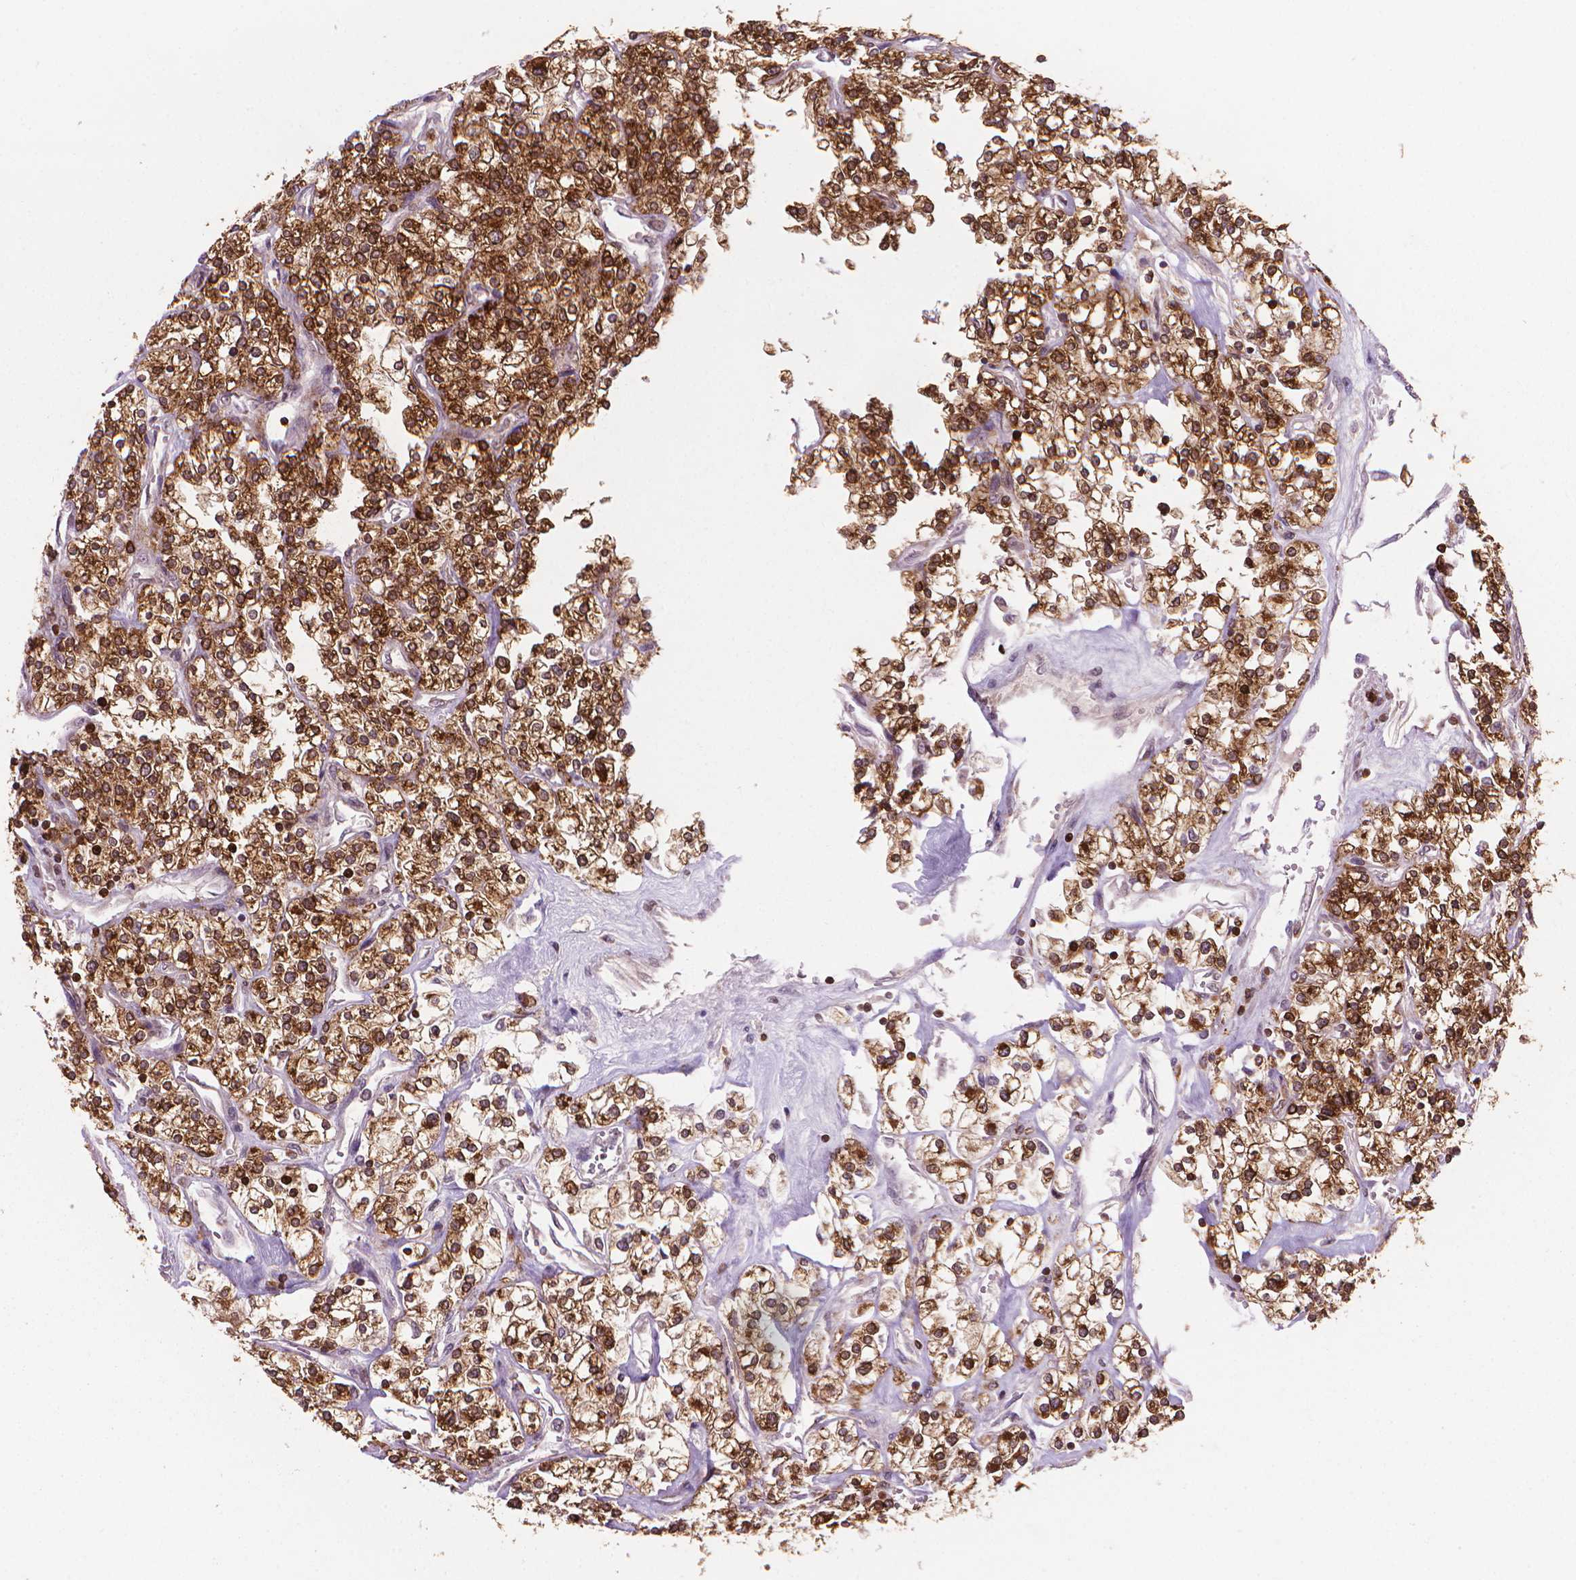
{"staining": {"intensity": "strong", "quantity": ">75%", "location": "cytoplasmic/membranous"}, "tissue": "renal cancer", "cell_type": "Tumor cells", "image_type": "cancer", "snomed": [{"axis": "morphology", "description": "Adenocarcinoma, NOS"}, {"axis": "topography", "description": "Kidney"}], "caption": "DAB immunohistochemical staining of human renal cancer (adenocarcinoma) demonstrates strong cytoplasmic/membranous protein positivity in approximately >75% of tumor cells. The protein of interest is stained brown, and the nuclei are stained in blue (DAB IHC with brightfield microscopy, high magnification).", "gene": "BCL2", "patient": {"sex": "male", "age": 80}}